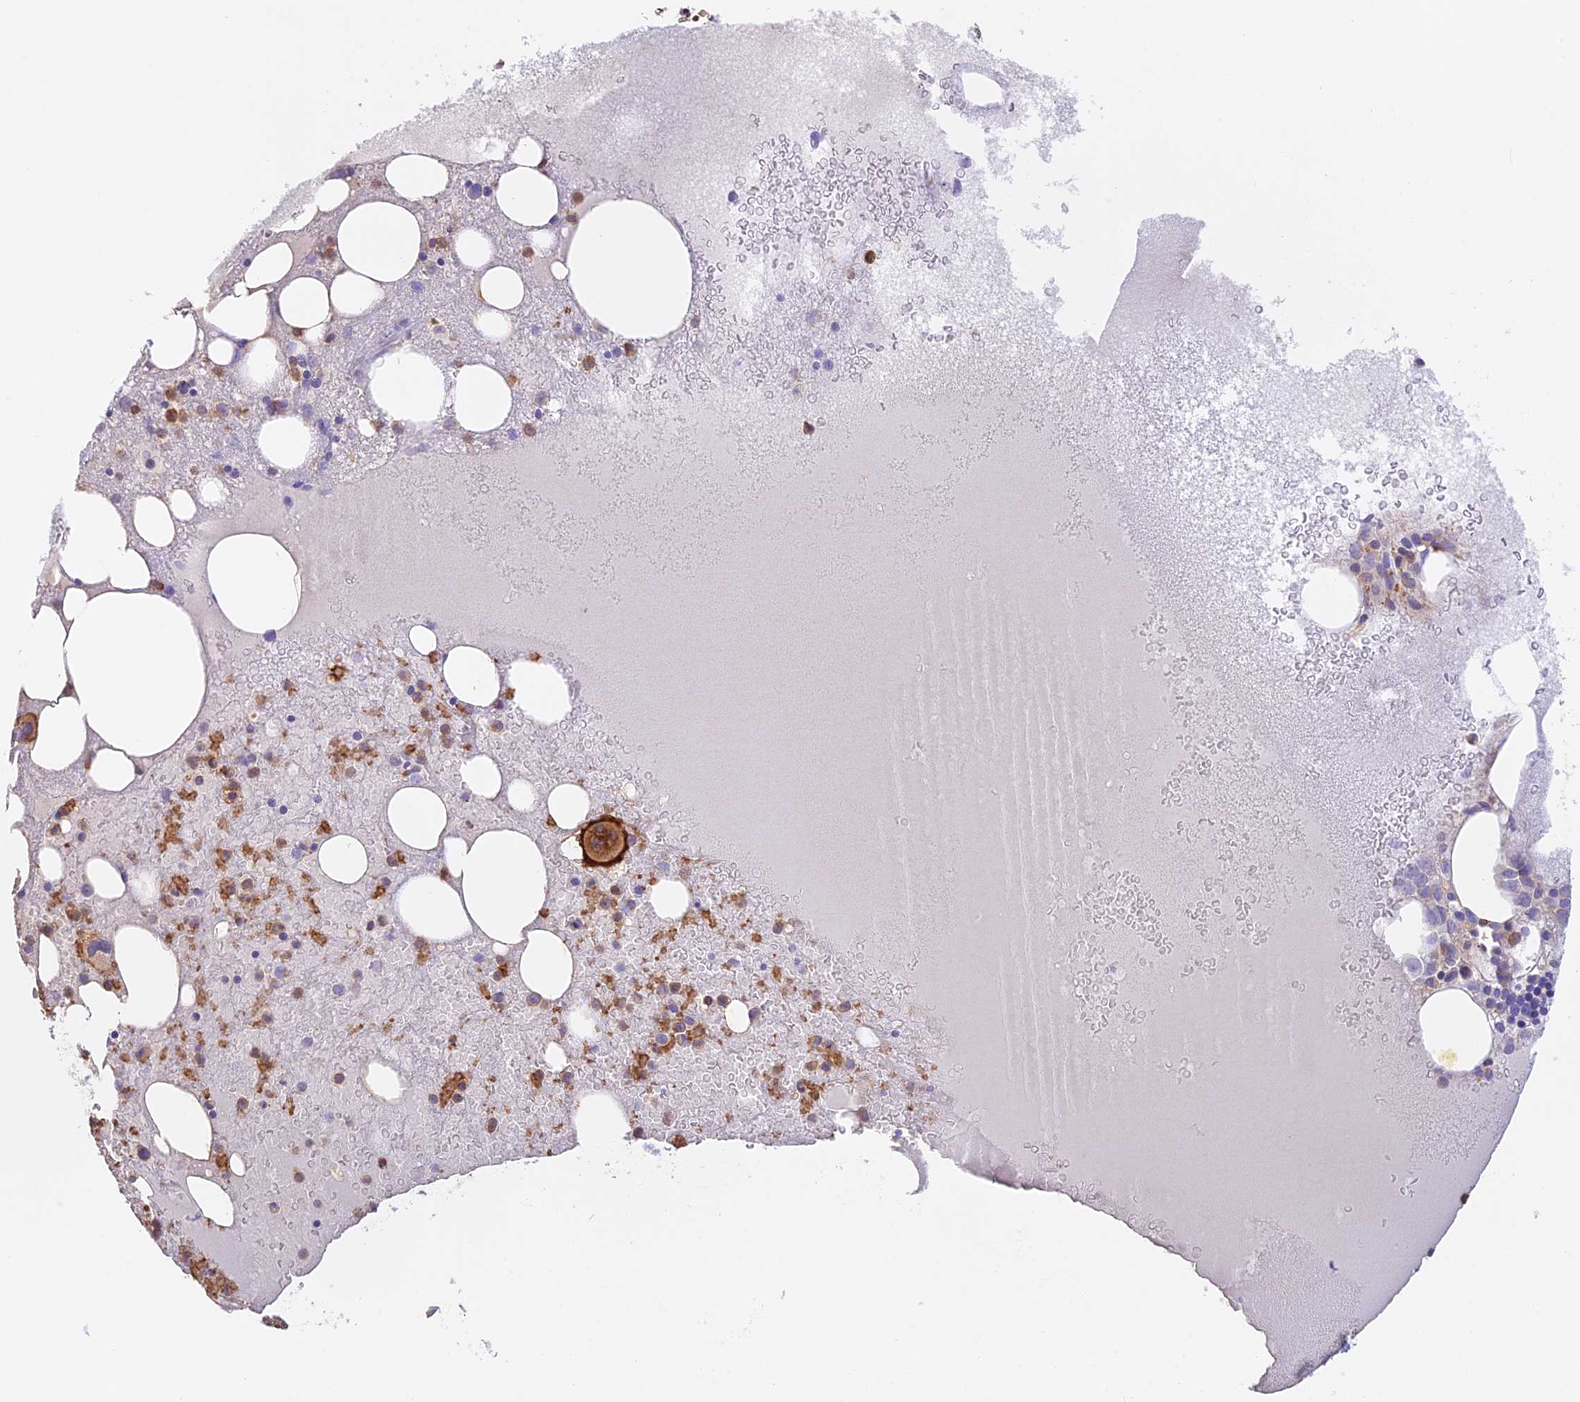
{"staining": {"intensity": "strong", "quantity": "<25%", "location": "cytoplasmic/membranous"}, "tissue": "bone marrow", "cell_type": "Hematopoietic cells", "image_type": "normal", "snomed": [{"axis": "morphology", "description": "Normal tissue, NOS"}, {"axis": "topography", "description": "Bone marrow"}], "caption": "Brown immunohistochemical staining in unremarkable bone marrow displays strong cytoplasmic/membranous staining in approximately <25% of hematopoietic cells. Using DAB (brown) and hematoxylin (blue) stains, captured at high magnification using brightfield microscopy.", "gene": "DENND1C", "patient": {"sex": "male", "age": 61}}